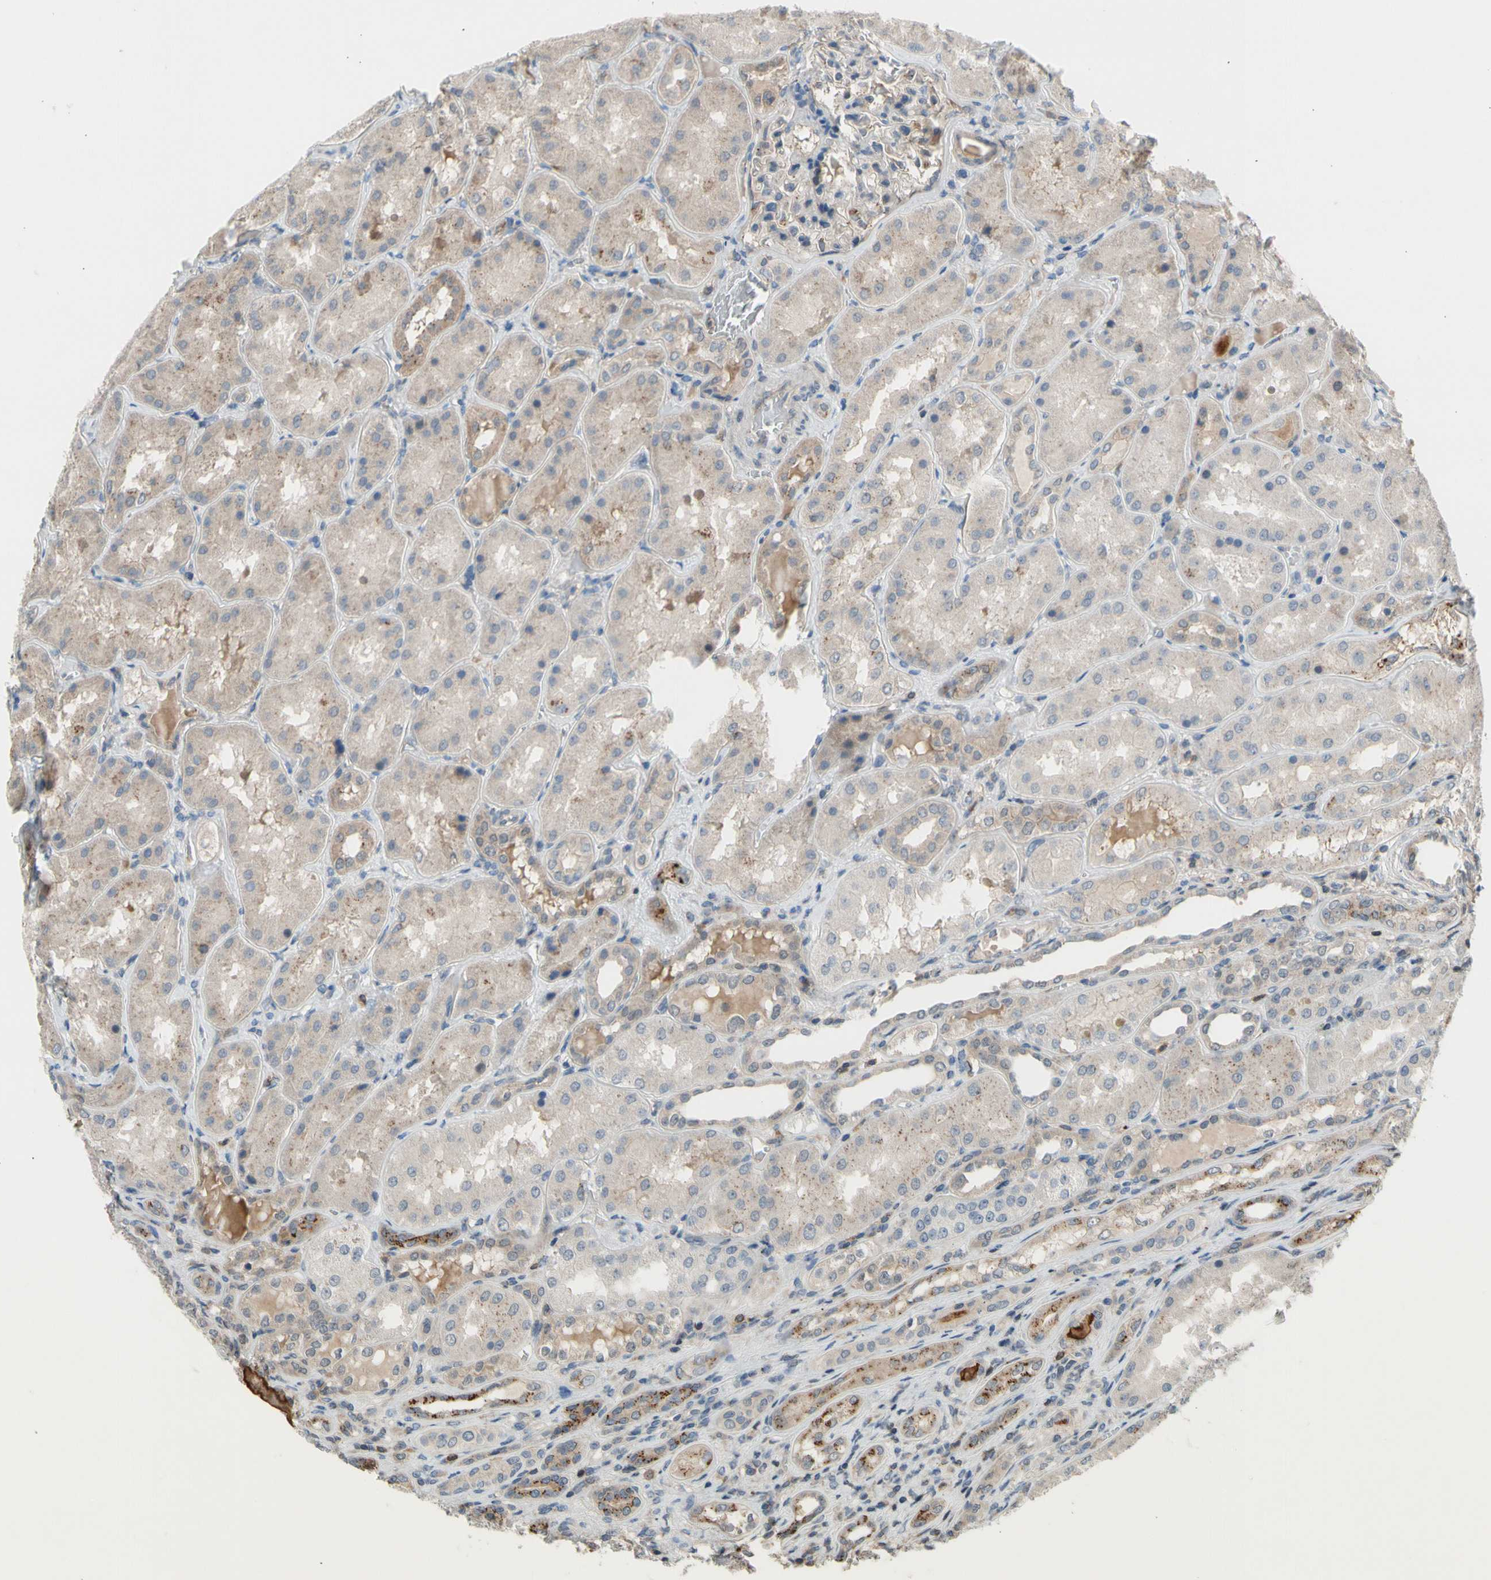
{"staining": {"intensity": "weak", "quantity": "25%-75%", "location": "cytoplasmic/membranous"}, "tissue": "kidney", "cell_type": "Cells in glomeruli", "image_type": "normal", "snomed": [{"axis": "morphology", "description": "Normal tissue, NOS"}, {"axis": "topography", "description": "Kidney"}], "caption": "This micrograph exhibits immunohistochemistry staining of normal kidney, with low weak cytoplasmic/membranous expression in approximately 25%-75% of cells in glomeruli.", "gene": "GALNT5", "patient": {"sex": "female", "age": 56}}